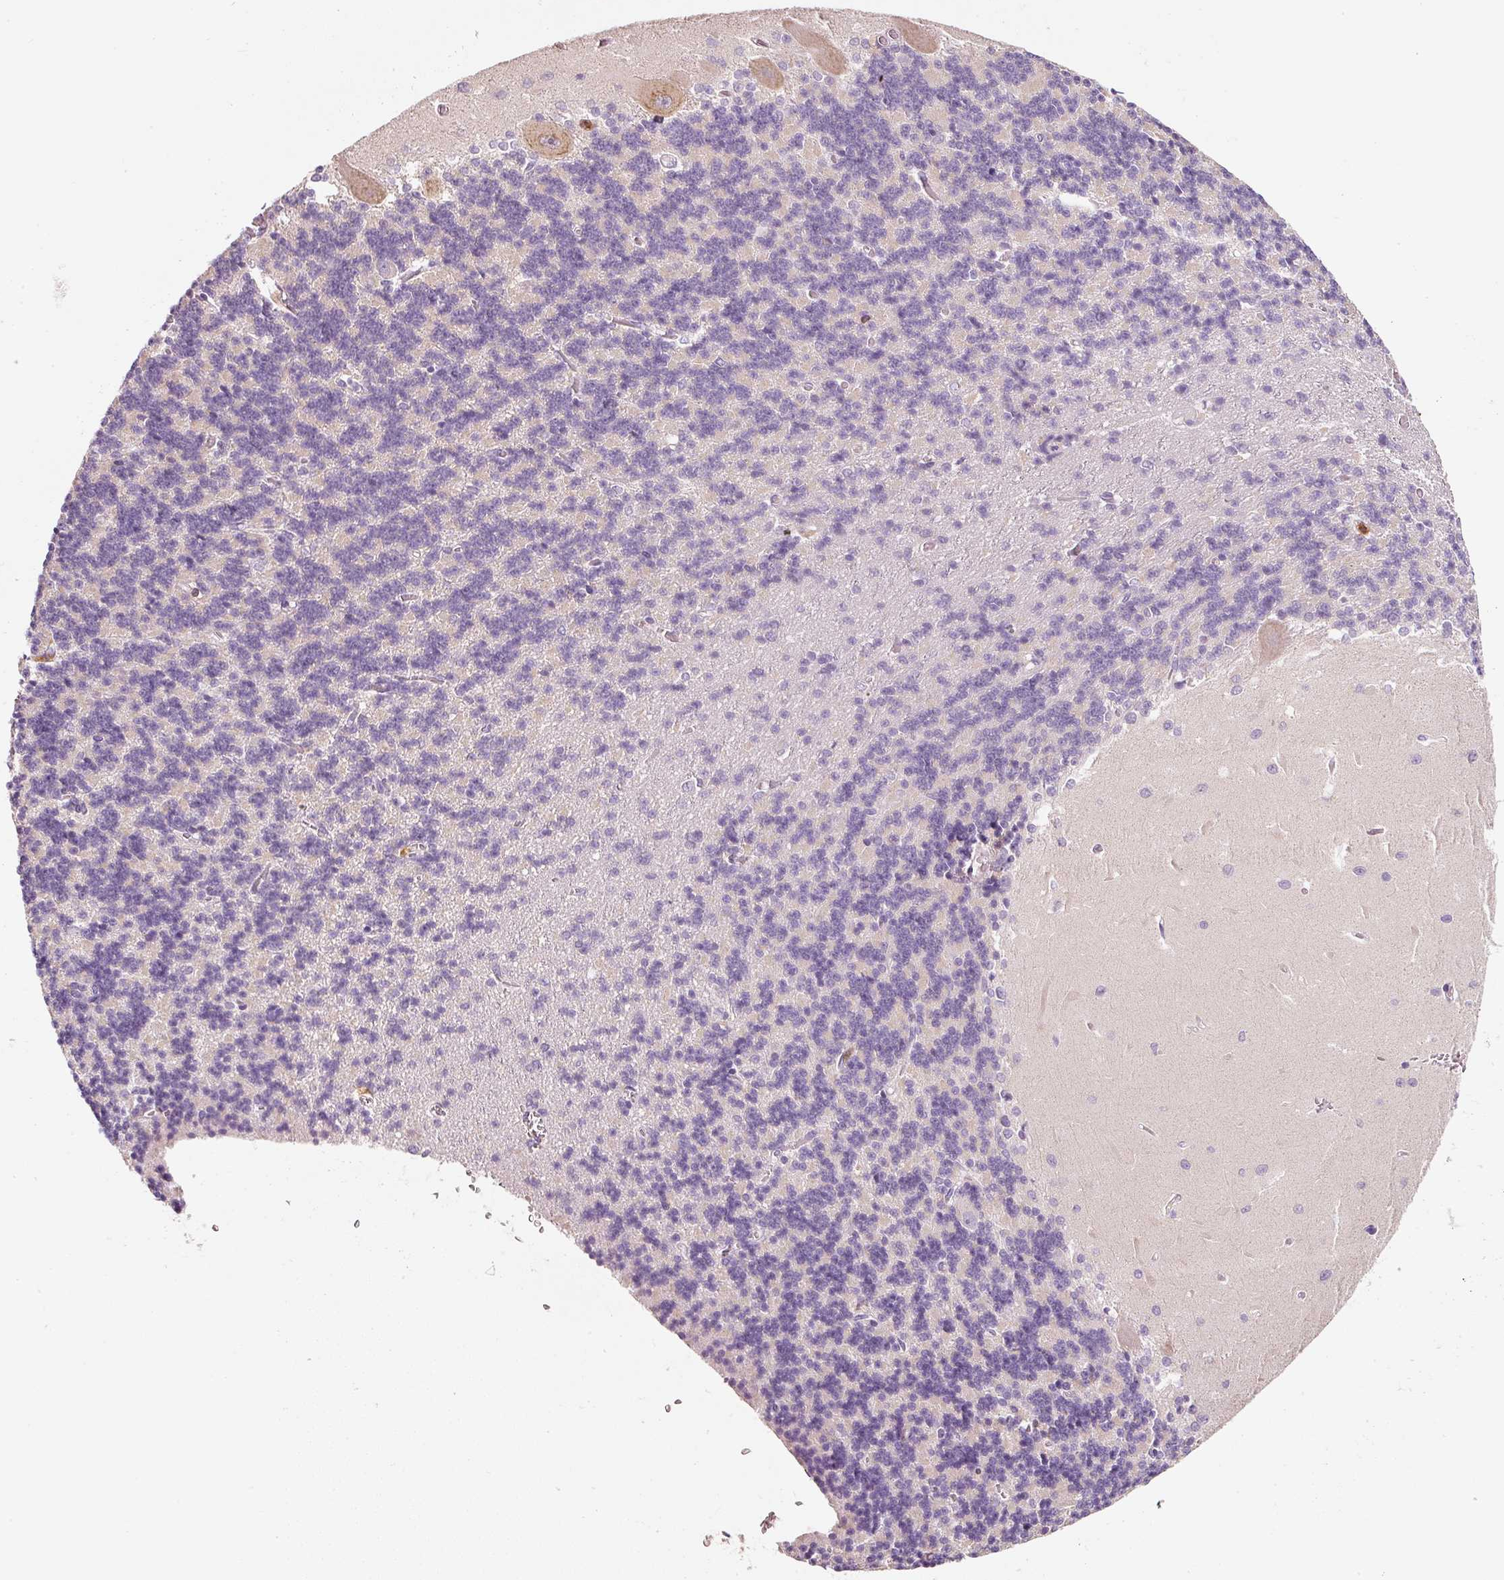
{"staining": {"intensity": "negative", "quantity": "none", "location": "none"}, "tissue": "cerebellum", "cell_type": "Cells in granular layer", "image_type": "normal", "snomed": [{"axis": "morphology", "description": "Normal tissue, NOS"}, {"axis": "topography", "description": "Cerebellum"}], "caption": "IHC histopathology image of unremarkable cerebellum: human cerebellum stained with DAB (3,3'-diaminobenzidine) shows no significant protein positivity in cells in granular layer. (DAB IHC, high magnification).", "gene": "IQGAP2", "patient": {"sex": "male", "age": 37}}